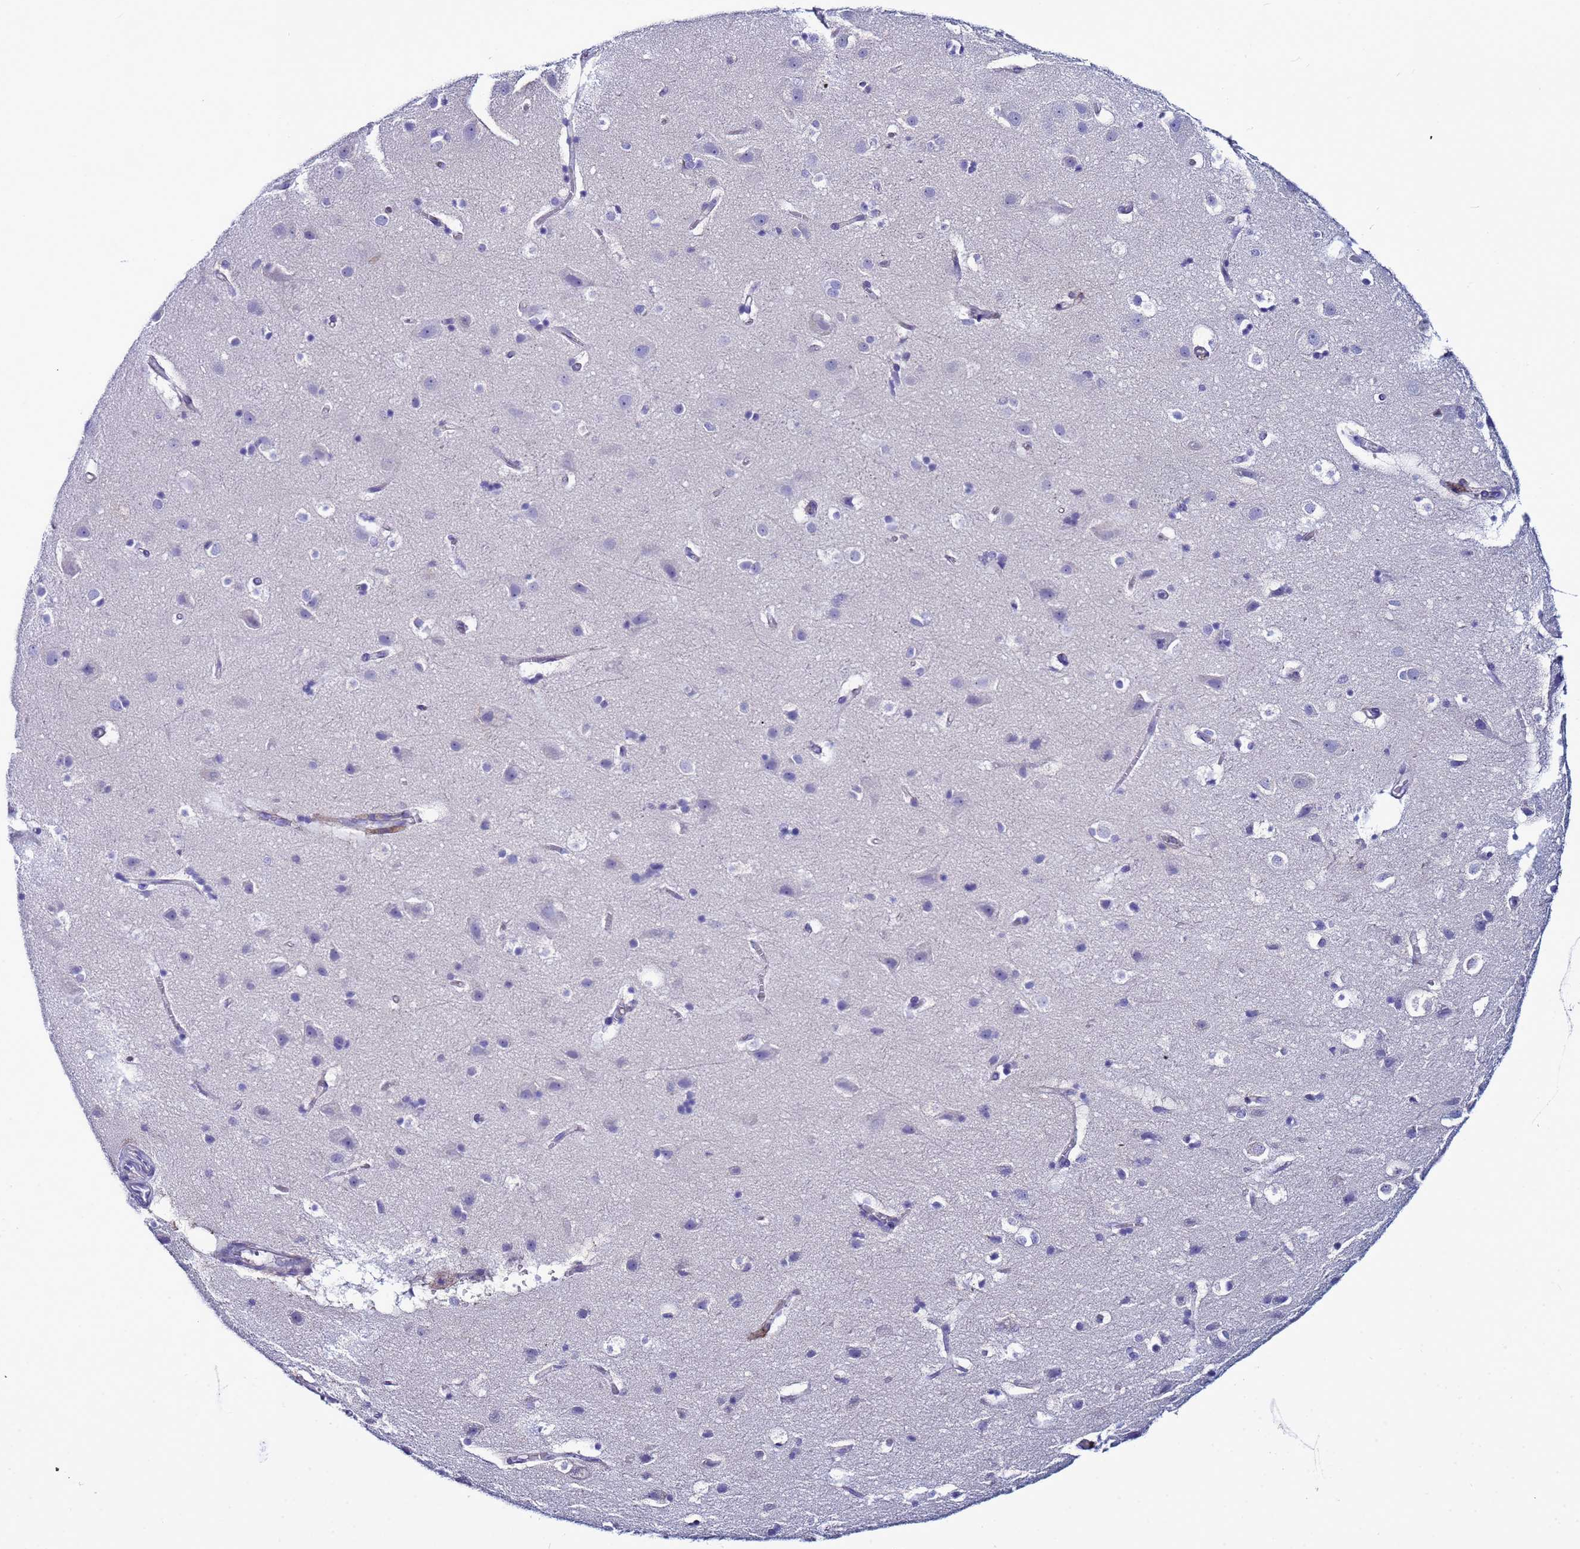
{"staining": {"intensity": "negative", "quantity": "none", "location": "none"}, "tissue": "cerebral cortex", "cell_type": "Endothelial cells", "image_type": "normal", "snomed": [{"axis": "morphology", "description": "Normal tissue, NOS"}, {"axis": "topography", "description": "Cerebral cortex"}], "caption": "A high-resolution micrograph shows immunohistochemistry (IHC) staining of benign cerebral cortex, which shows no significant expression in endothelial cells.", "gene": "ELMOD2", "patient": {"sex": "male", "age": 54}}